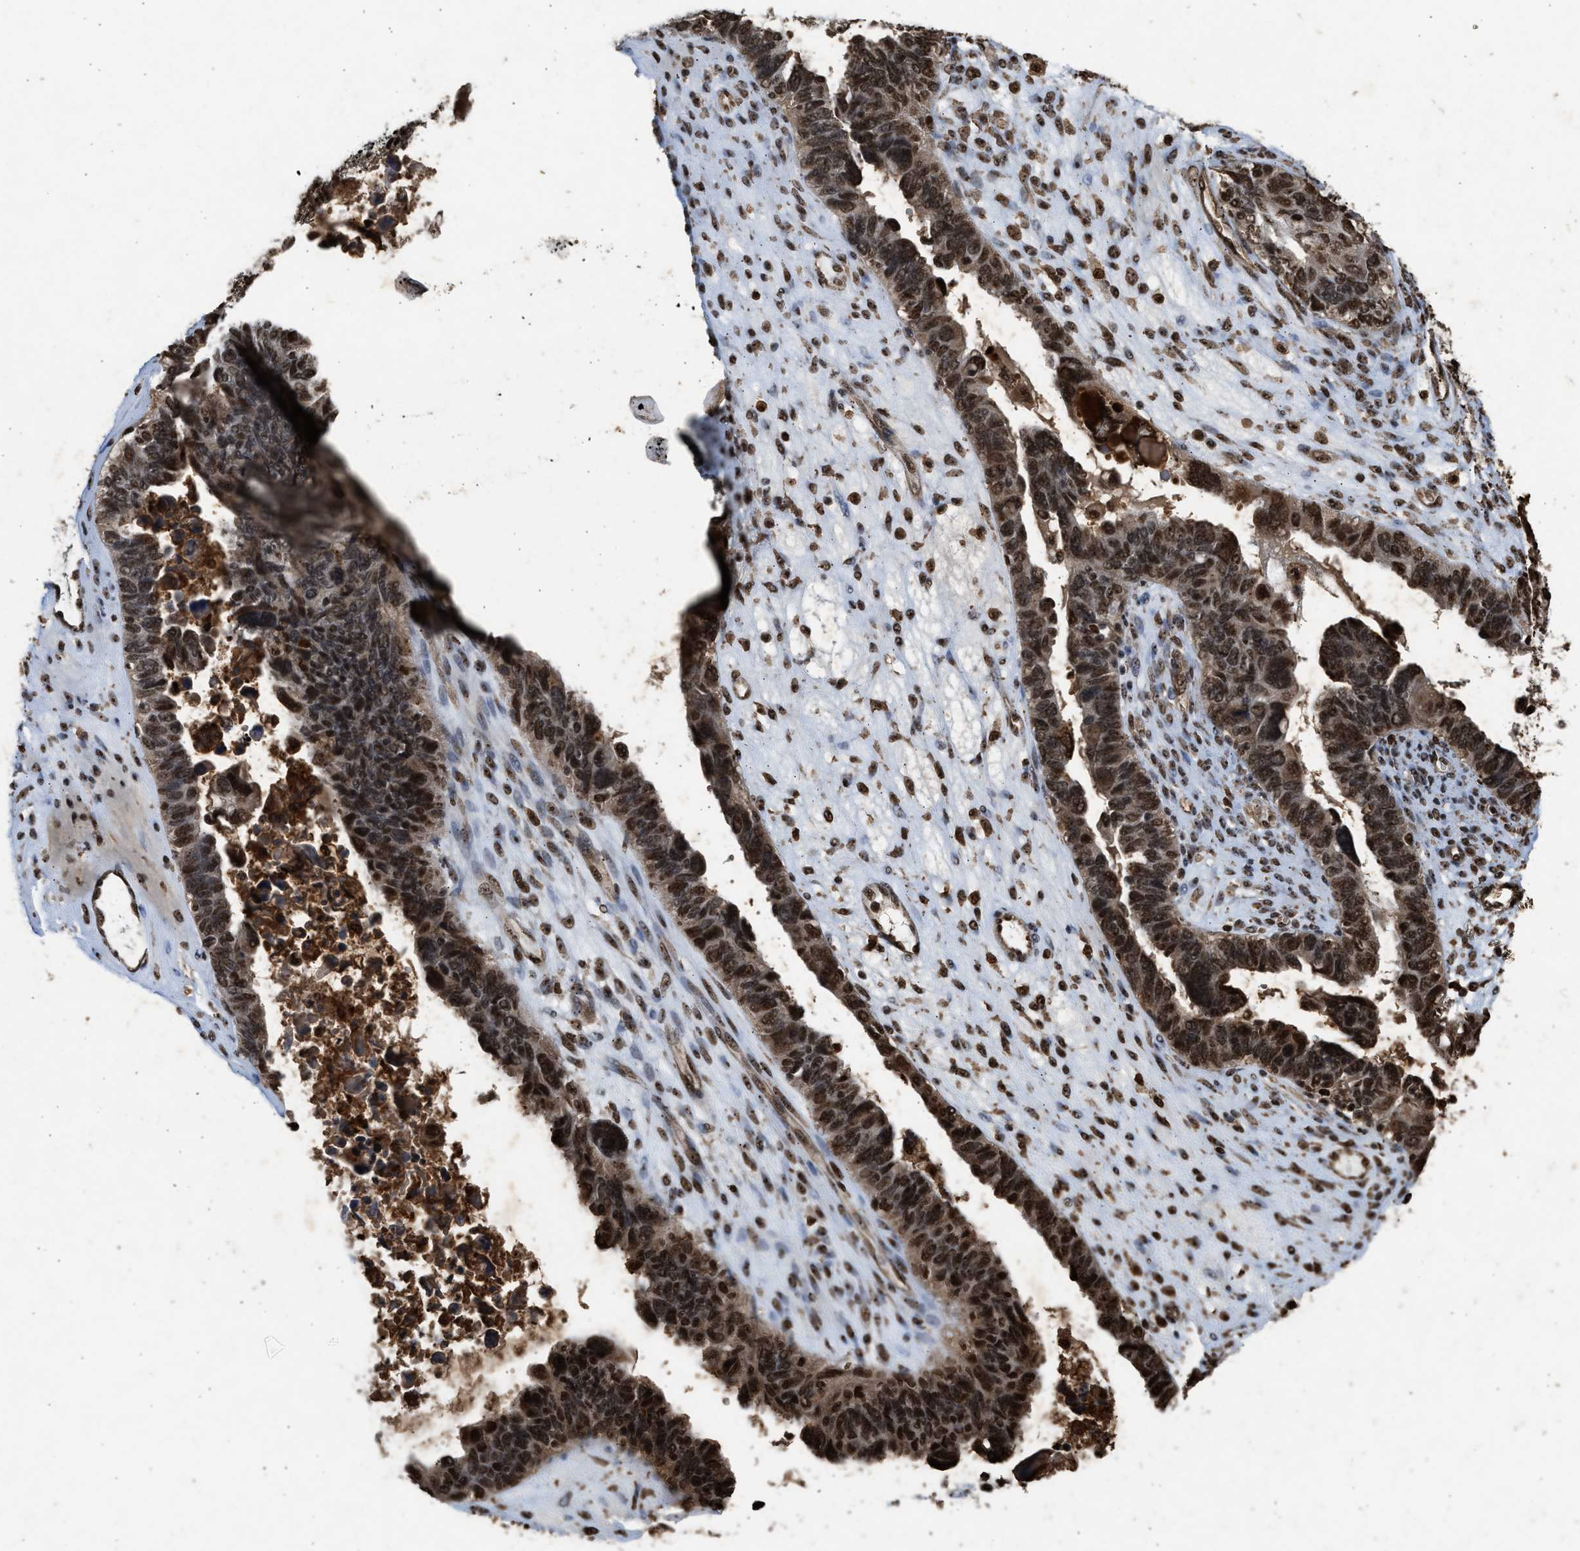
{"staining": {"intensity": "strong", "quantity": ">75%", "location": "cytoplasmic/membranous,nuclear"}, "tissue": "ovarian cancer", "cell_type": "Tumor cells", "image_type": "cancer", "snomed": [{"axis": "morphology", "description": "Cystadenocarcinoma, serous, NOS"}, {"axis": "topography", "description": "Ovary"}], "caption": "High-magnification brightfield microscopy of ovarian cancer (serous cystadenocarcinoma) stained with DAB (brown) and counterstained with hematoxylin (blue). tumor cells exhibit strong cytoplasmic/membranous and nuclear expression is seen in approximately>75% of cells.", "gene": "TFDP2", "patient": {"sex": "female", "age": 79}}